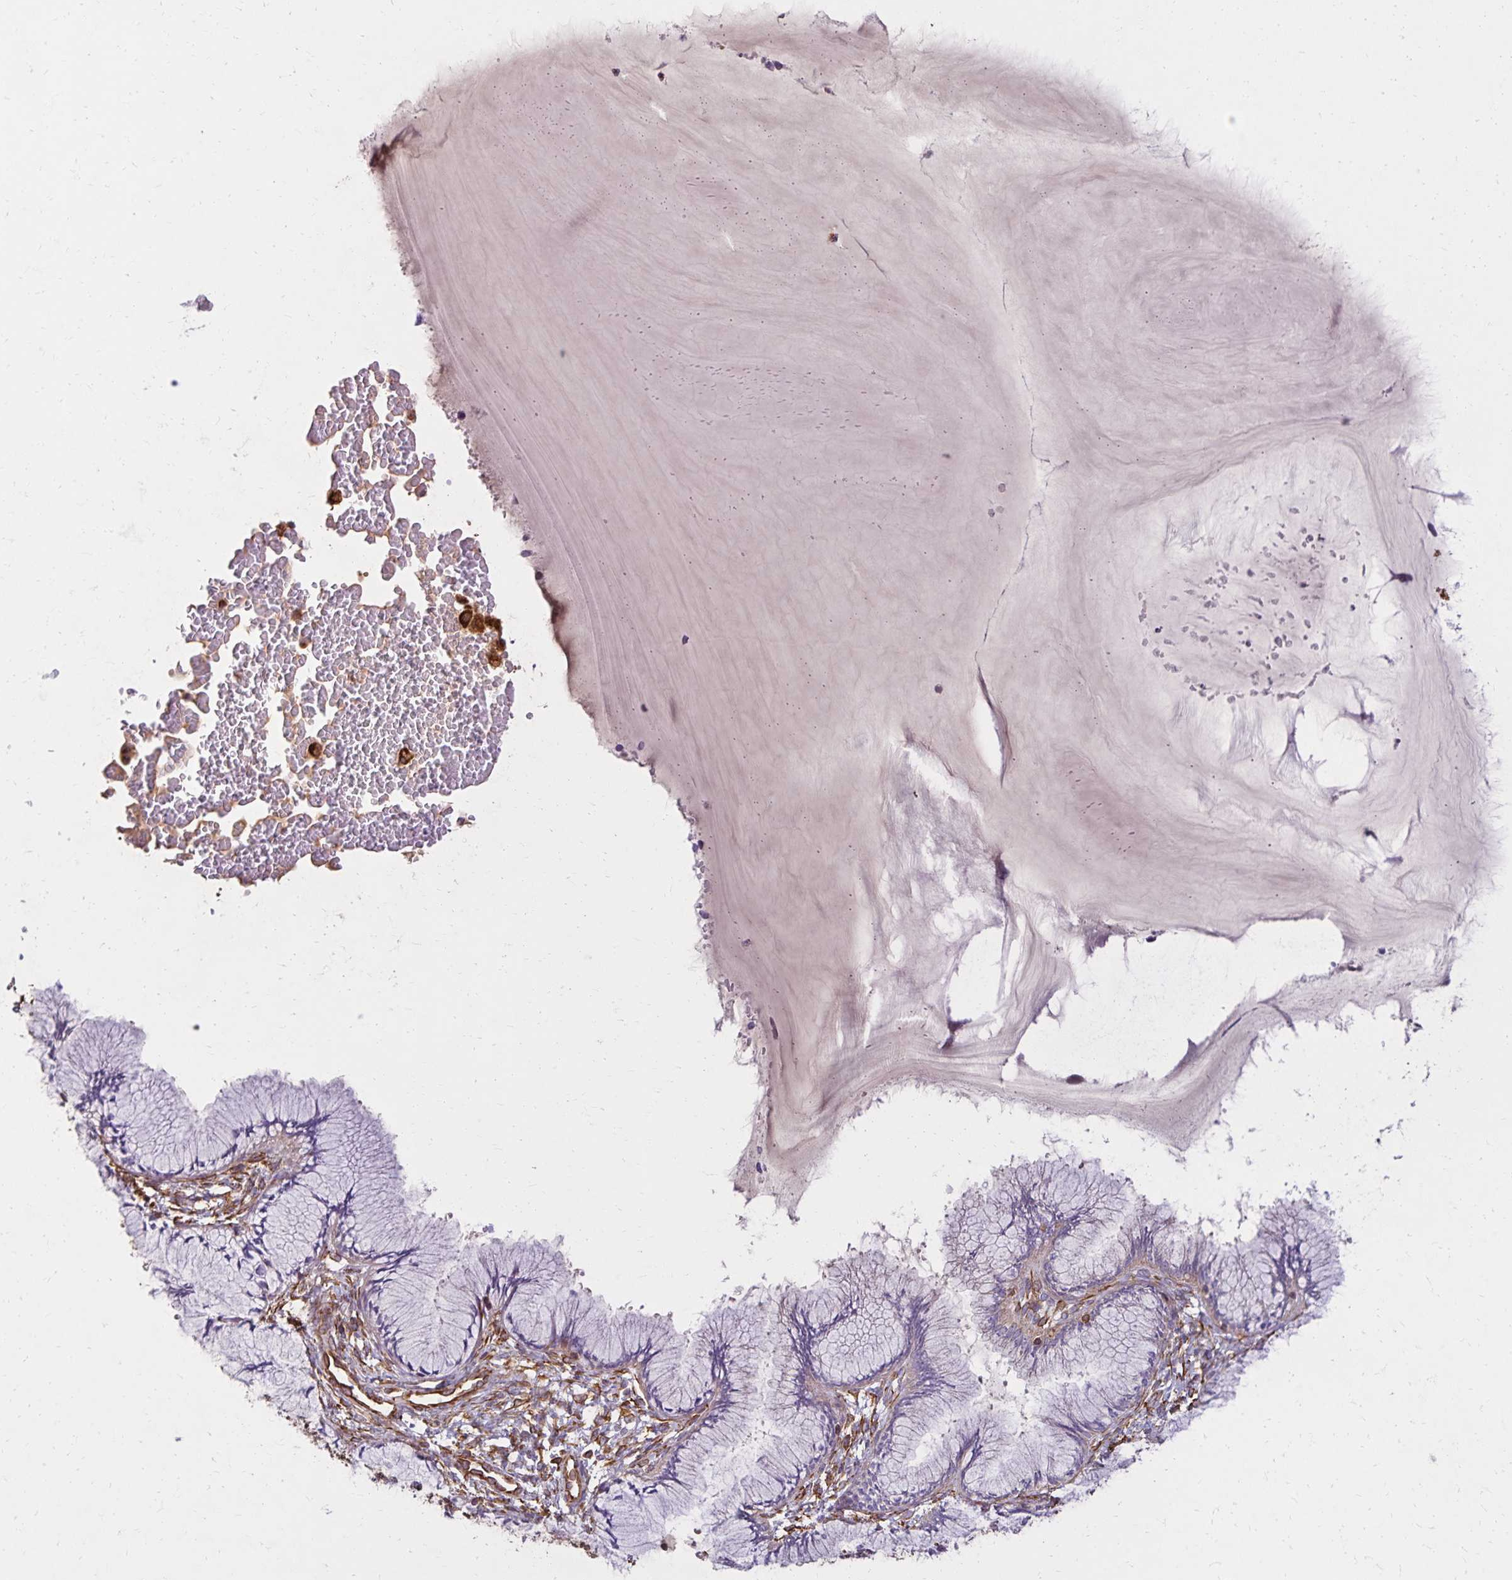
{"staining": {"intensity": "negative", "quantity": "none", "location": "none"}, "tissue": "cervix", "cell_type": "Glandular cells", "image_type": "normal", "snomed": [{"axis": "morphology", "description": "Normal tissue, NOS"}, {"axis": "topography", "description": "Cervix"}], "caption": "Immunohistochemistry of normal human cervix demonstrates no expression in glandular cells. (Stains: DAB (3,3'-diaminobenzidine) immunohistochemistry with hematoxylin counter stain, Microscopy: brightfield microscopy at high magnification).", "gene": "TRPV6", "patient": {"sex": "female", "age": 37}}